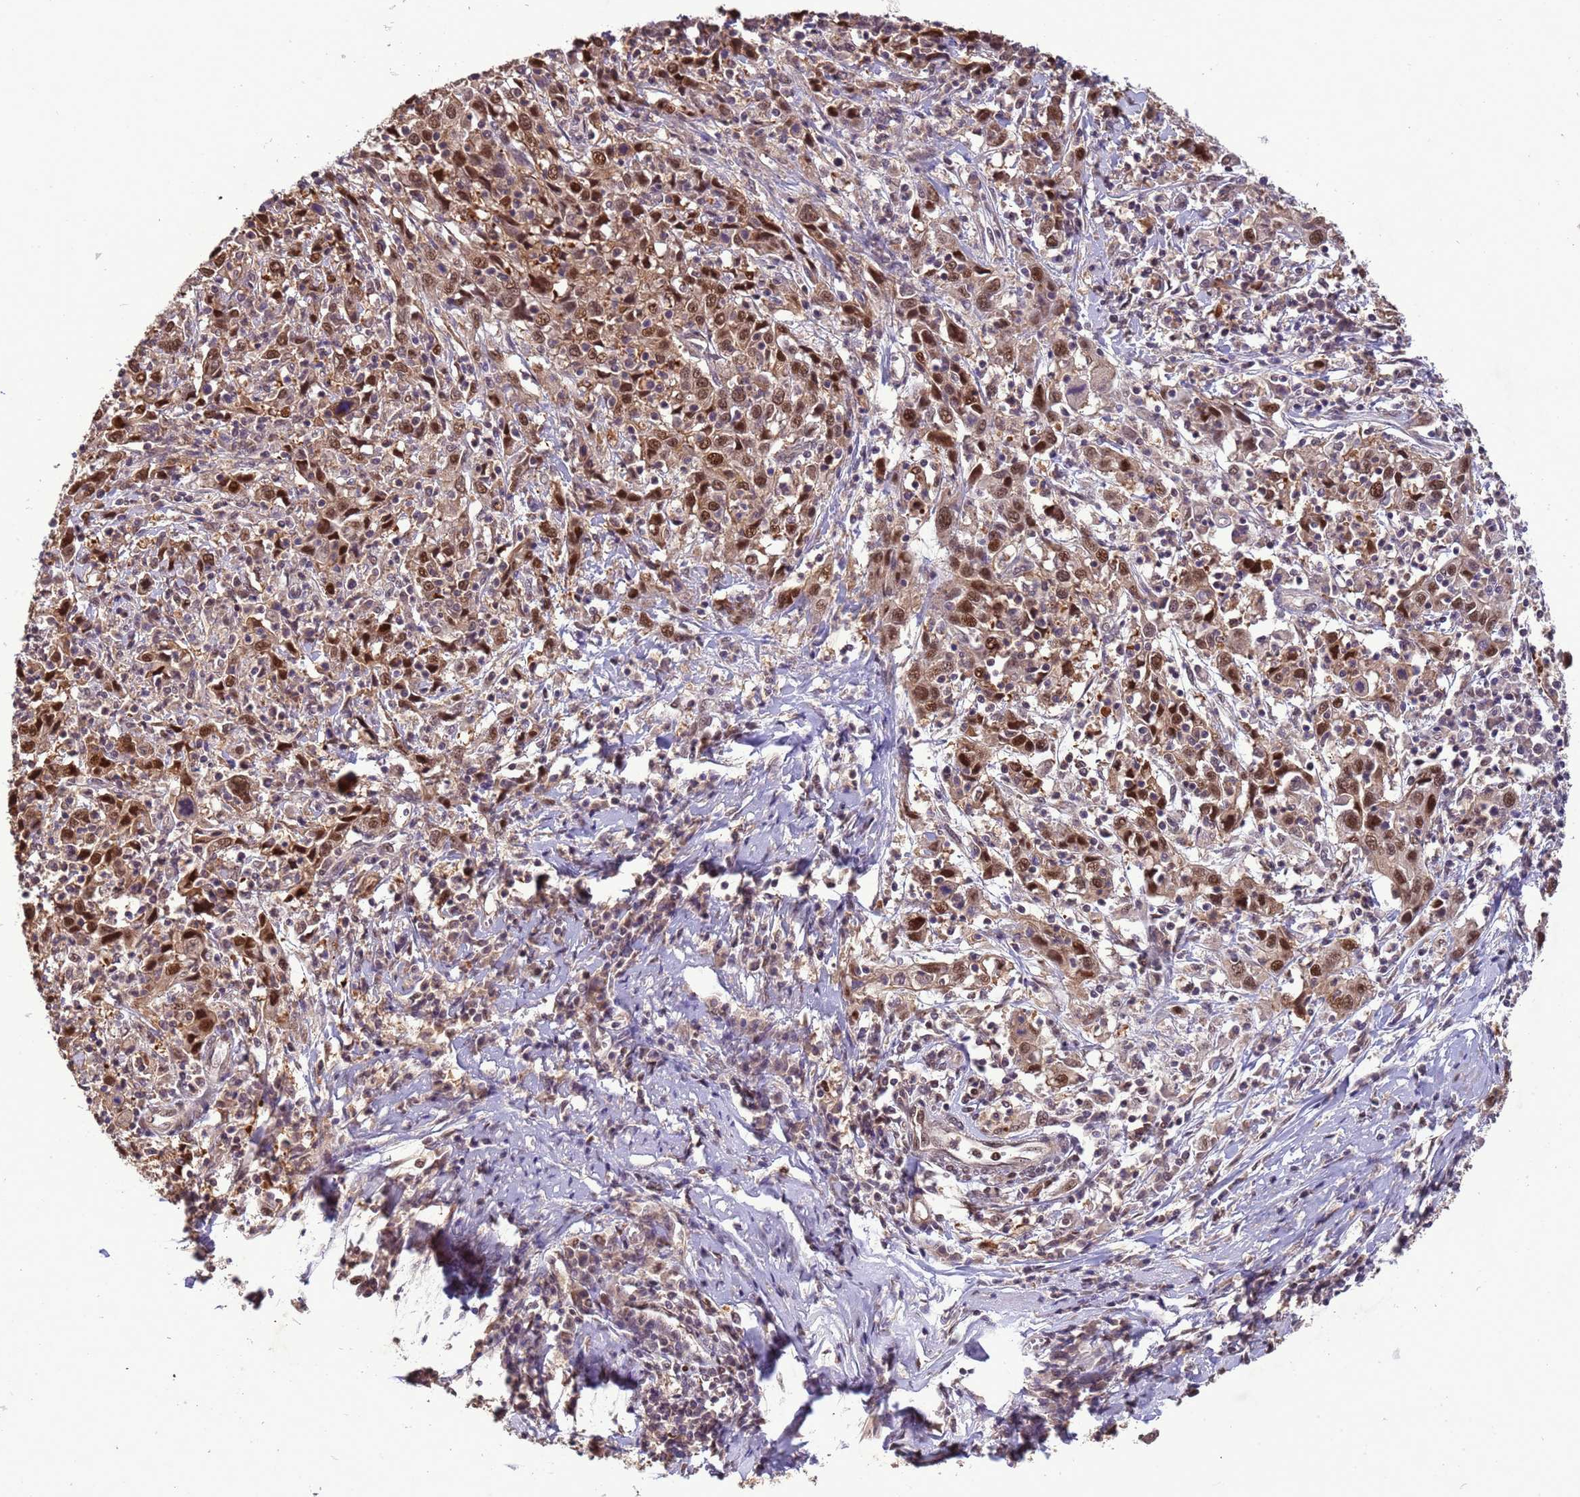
{"staining": {"intensity": "strong", "quantity": ">75%", "location": "nuclear"}, "tissue": "cervical cancer", "cell_type": "Tumor cells", "image_type": "cancer", "snomed": [{"axis": "morphology", "description": "Squamous cell carcinoma, NOS"}, {"axis": "topography", "description": "Cervix"}], "caption": "Cervical cancer was stained to show a protein in brown. There is high levels of strong nuclear expression in approximately >75% of tumor cells.", "gene": "ZBTB5", "patient": {"sex": "female", "age": 46}}